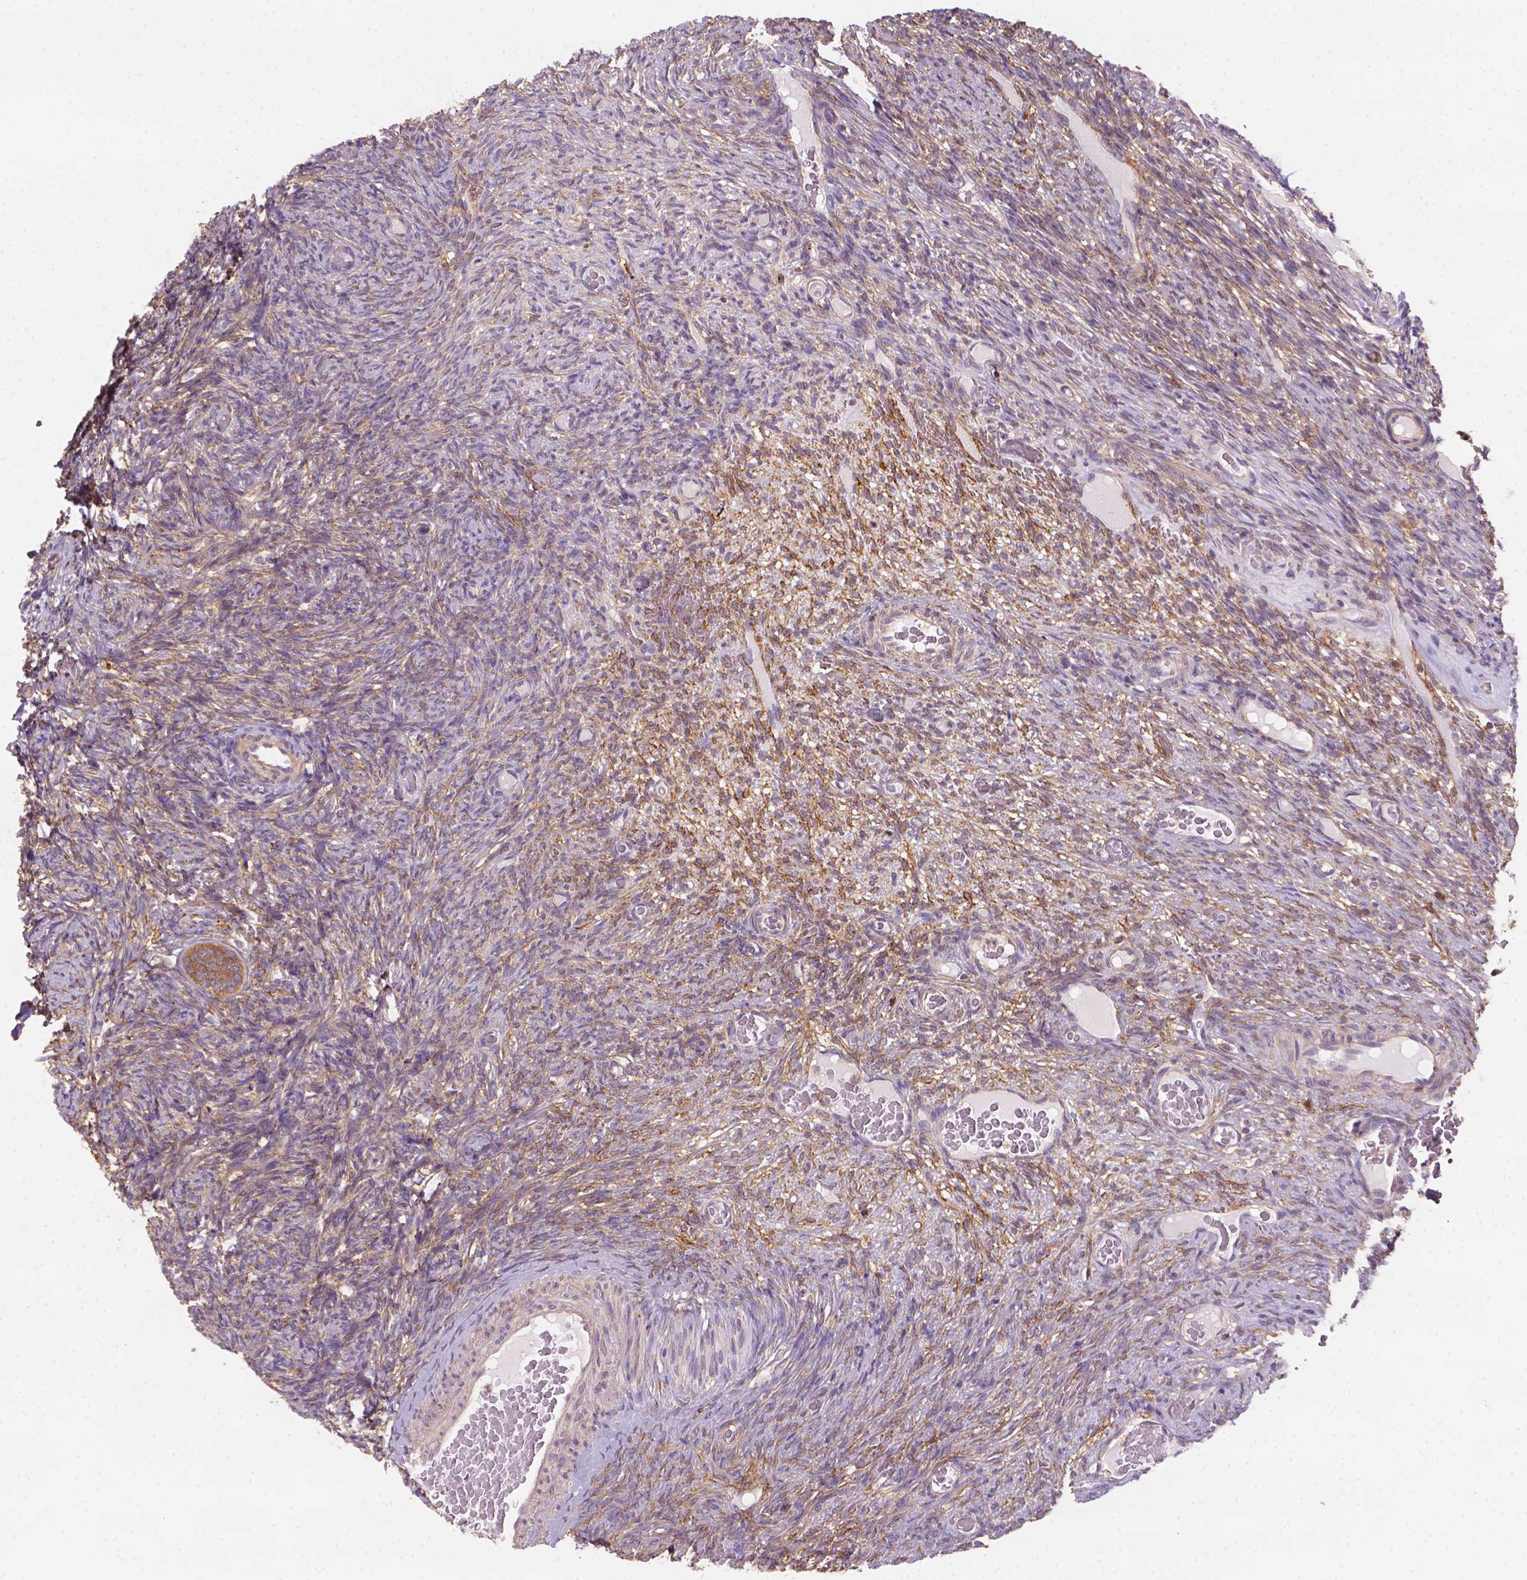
{"staining": {"intensity": "moderate", "quantity": ">75%", "location": "cytoplasmic/membranous"}, "tissue": "ovary", "cell_type": "Follicle cells", "image_type": "normal", "snomed": [{"axis": "morphology", "description": "Normal tissue, NOS"}, {"axis": "topography", "description": "Ovary"}], "caption": "IHC (DAB (3,3'-diaminobenzidine)) staining of benign ovary demonstrates moderate cytoplasmic/membranous protein positivity in approximately >75% of follicle cells. Nuclei are stained in blue.", "gene": "GPRC5D", "patient": {"sex": "female", "age": 34}}